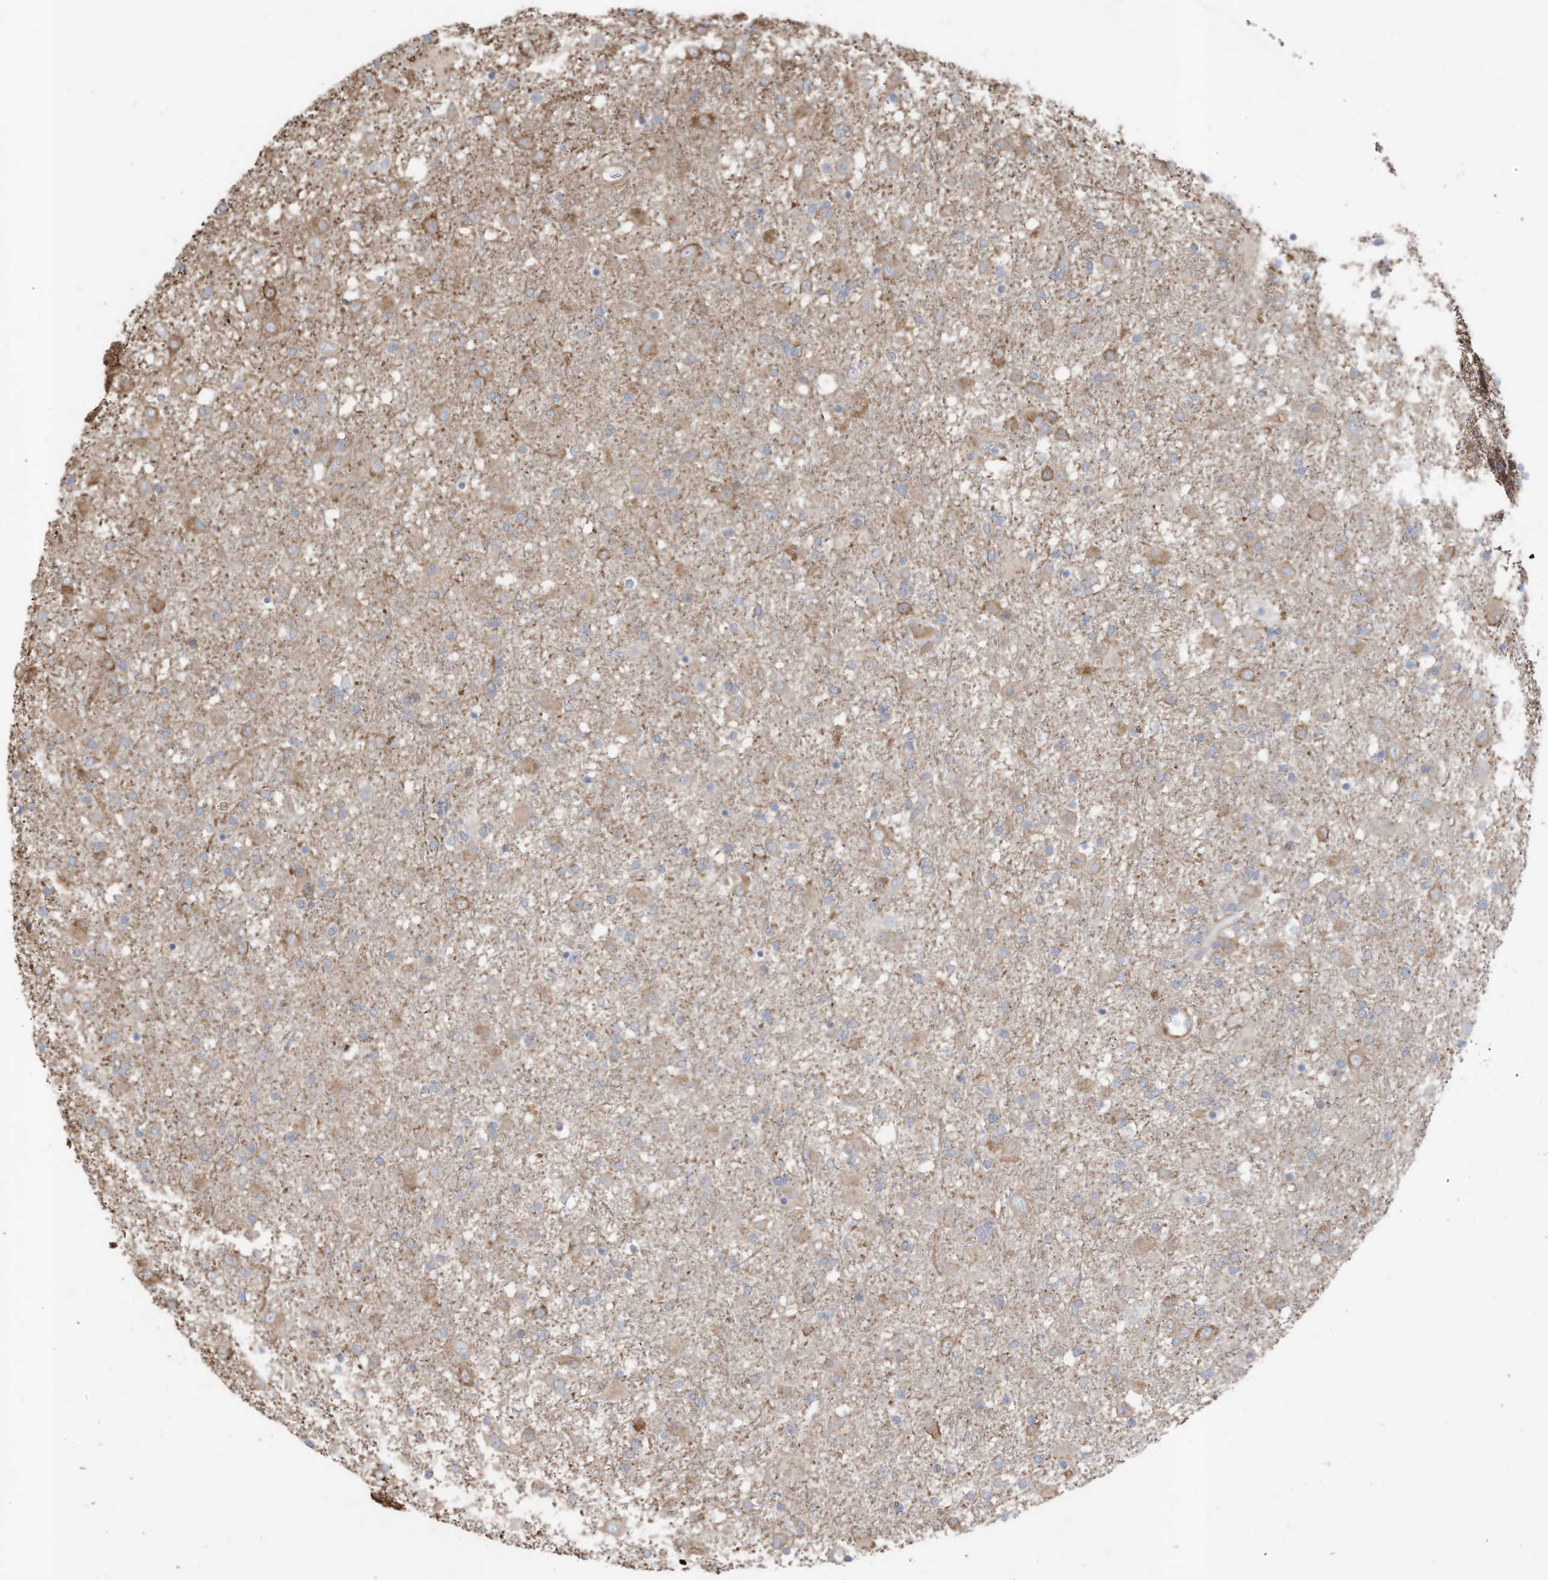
{"staining": {"intensity": "moderate", "quantity": "<25%", "location": "cytoplasmic/membranous"}, "tissue": "glioma", "cell_type": "Tumor cells", "image_type": "cancer", "snomed": [{"axis": "morphology", "description": "Glioma, malignant, Low grade"}, {"axis": "topography", "description": "Brain"}], "caption": "DAB (3,3'-diaminobenzidine) immunohistochemical staining of malignant low-grade glioma displays moderate cytoplasmic/membranous protein staining in about <25% of tumor cells.", "gene": "SLC17A7", "patient": {"sex": "male", "age": 65}}